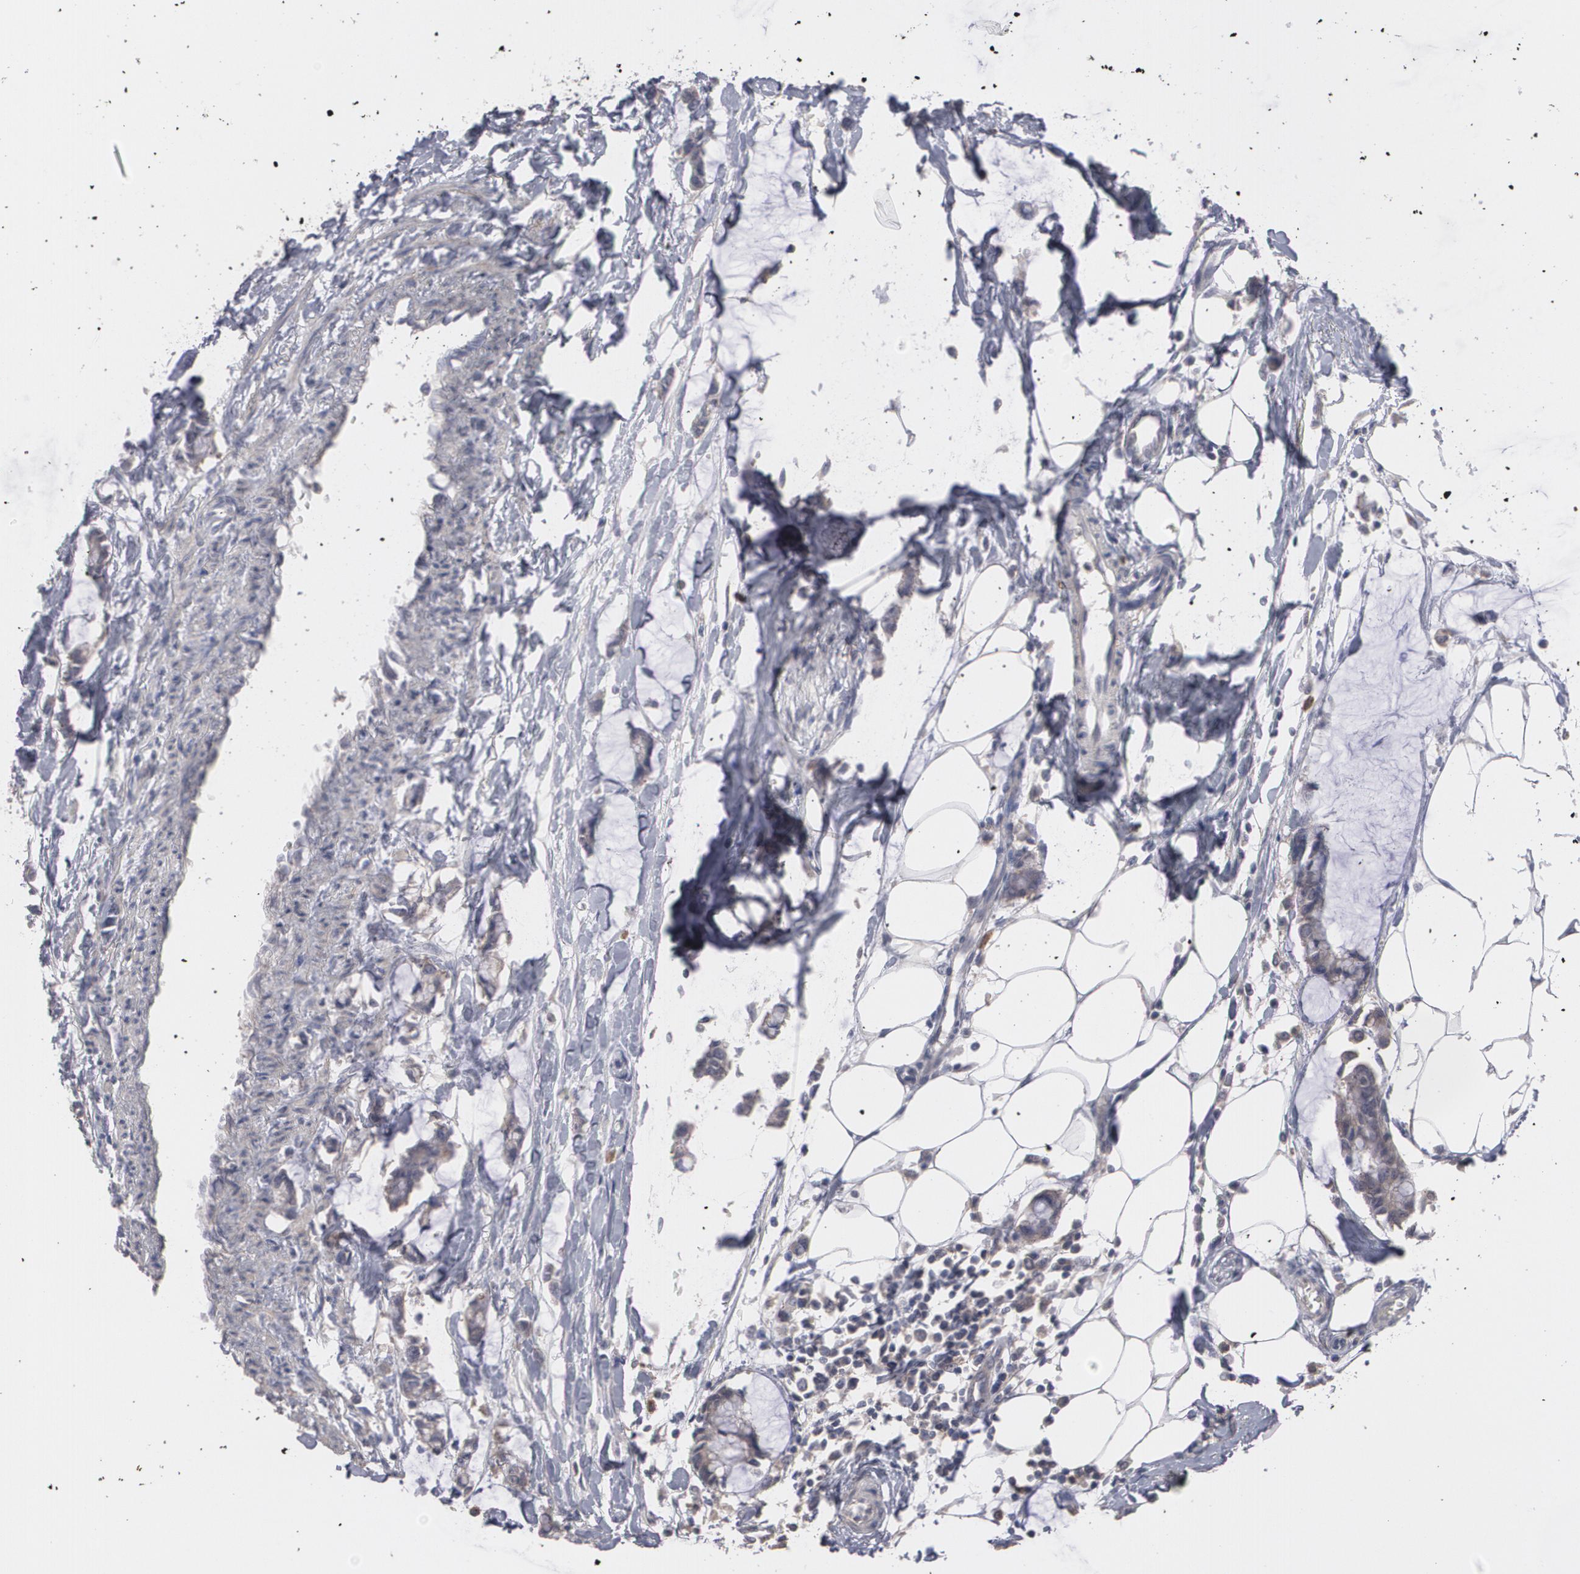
{"staining": {"intensity": "weak", "quantity": ">75%", "location": "cytoplasmic/membranous"}, "tissue": "colorectal cancer", "cell_type": "Tumor cells", "image_type": "cancer", "snomed": [{"axis": "morphology", "description": "Normal tissue, NOS"}, {"axis": "morphology", "description": "Adenocarcinoma, NOS"}, {"axis": "topography", "description": "Colon"}, {"axis": "topography", "description": "Peripheral nerve tissue"}], "caption": "The micrograph demonstrates staining of colorectal cancer (adenocarcinoma), revealing weak cytoplasmic/membranous protein staining (brown color) within tumor cells.", "gene": "ARF6", "patient": {"sex": "male", "age": 14}}